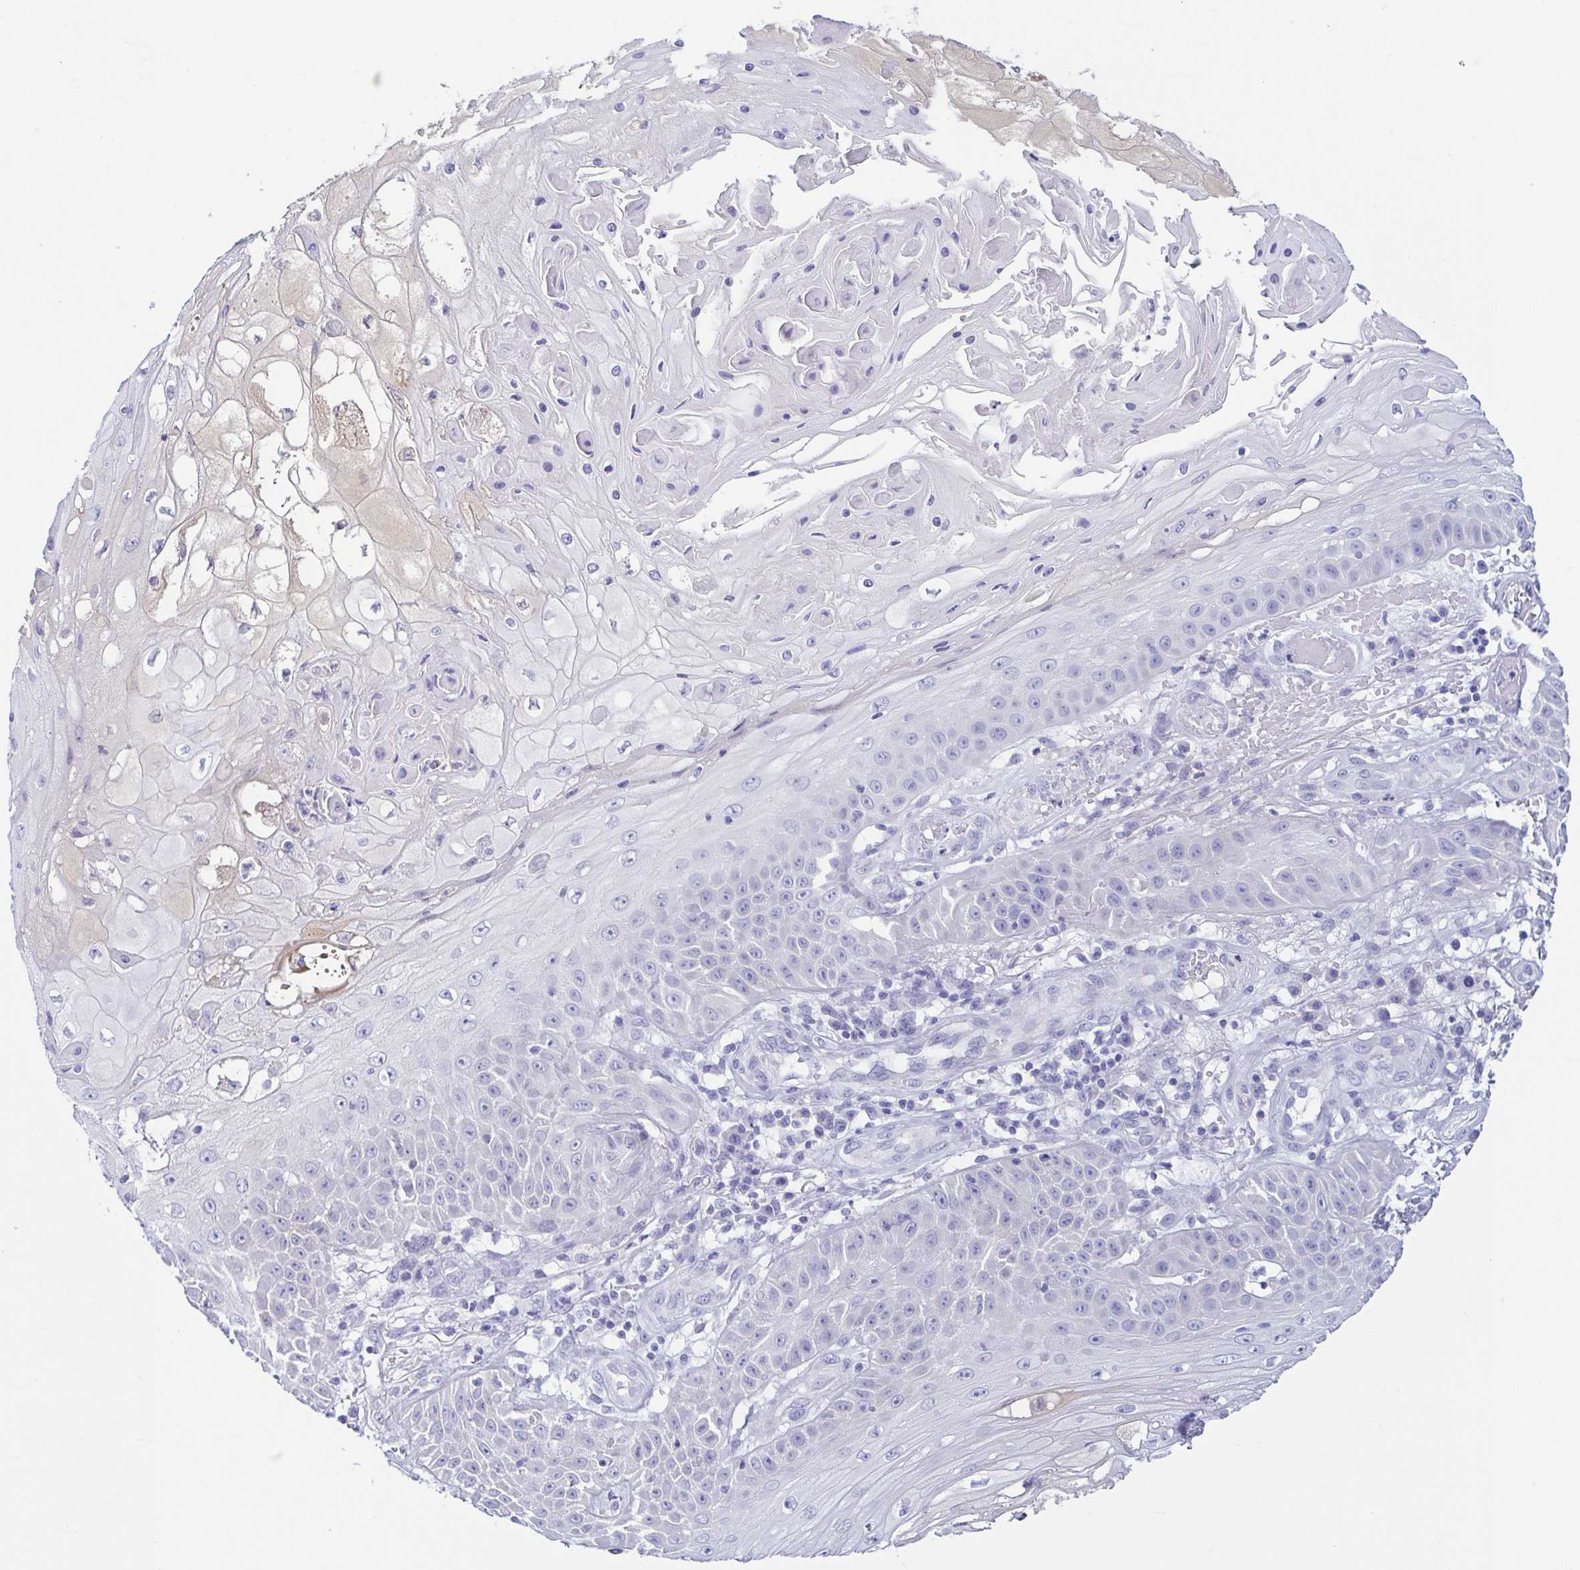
{"staining": {"intensity": "negative", "quantity": "none", "location": "none"}, "tissue": "skin cancer", "cell_type": "Tumor cells", "image_type": "cancer", "snomed": [{"axis": "morphology", "description": "Squamous cell carcinoma, NOS"}, {"axis": "topography", "description": "Skin"}], "caption": "Micrograph shows no significant protein positivity in tumor cells of skin cancer.", "gene": "A1BG", "patient": {"sex": "male", "age": 70}}